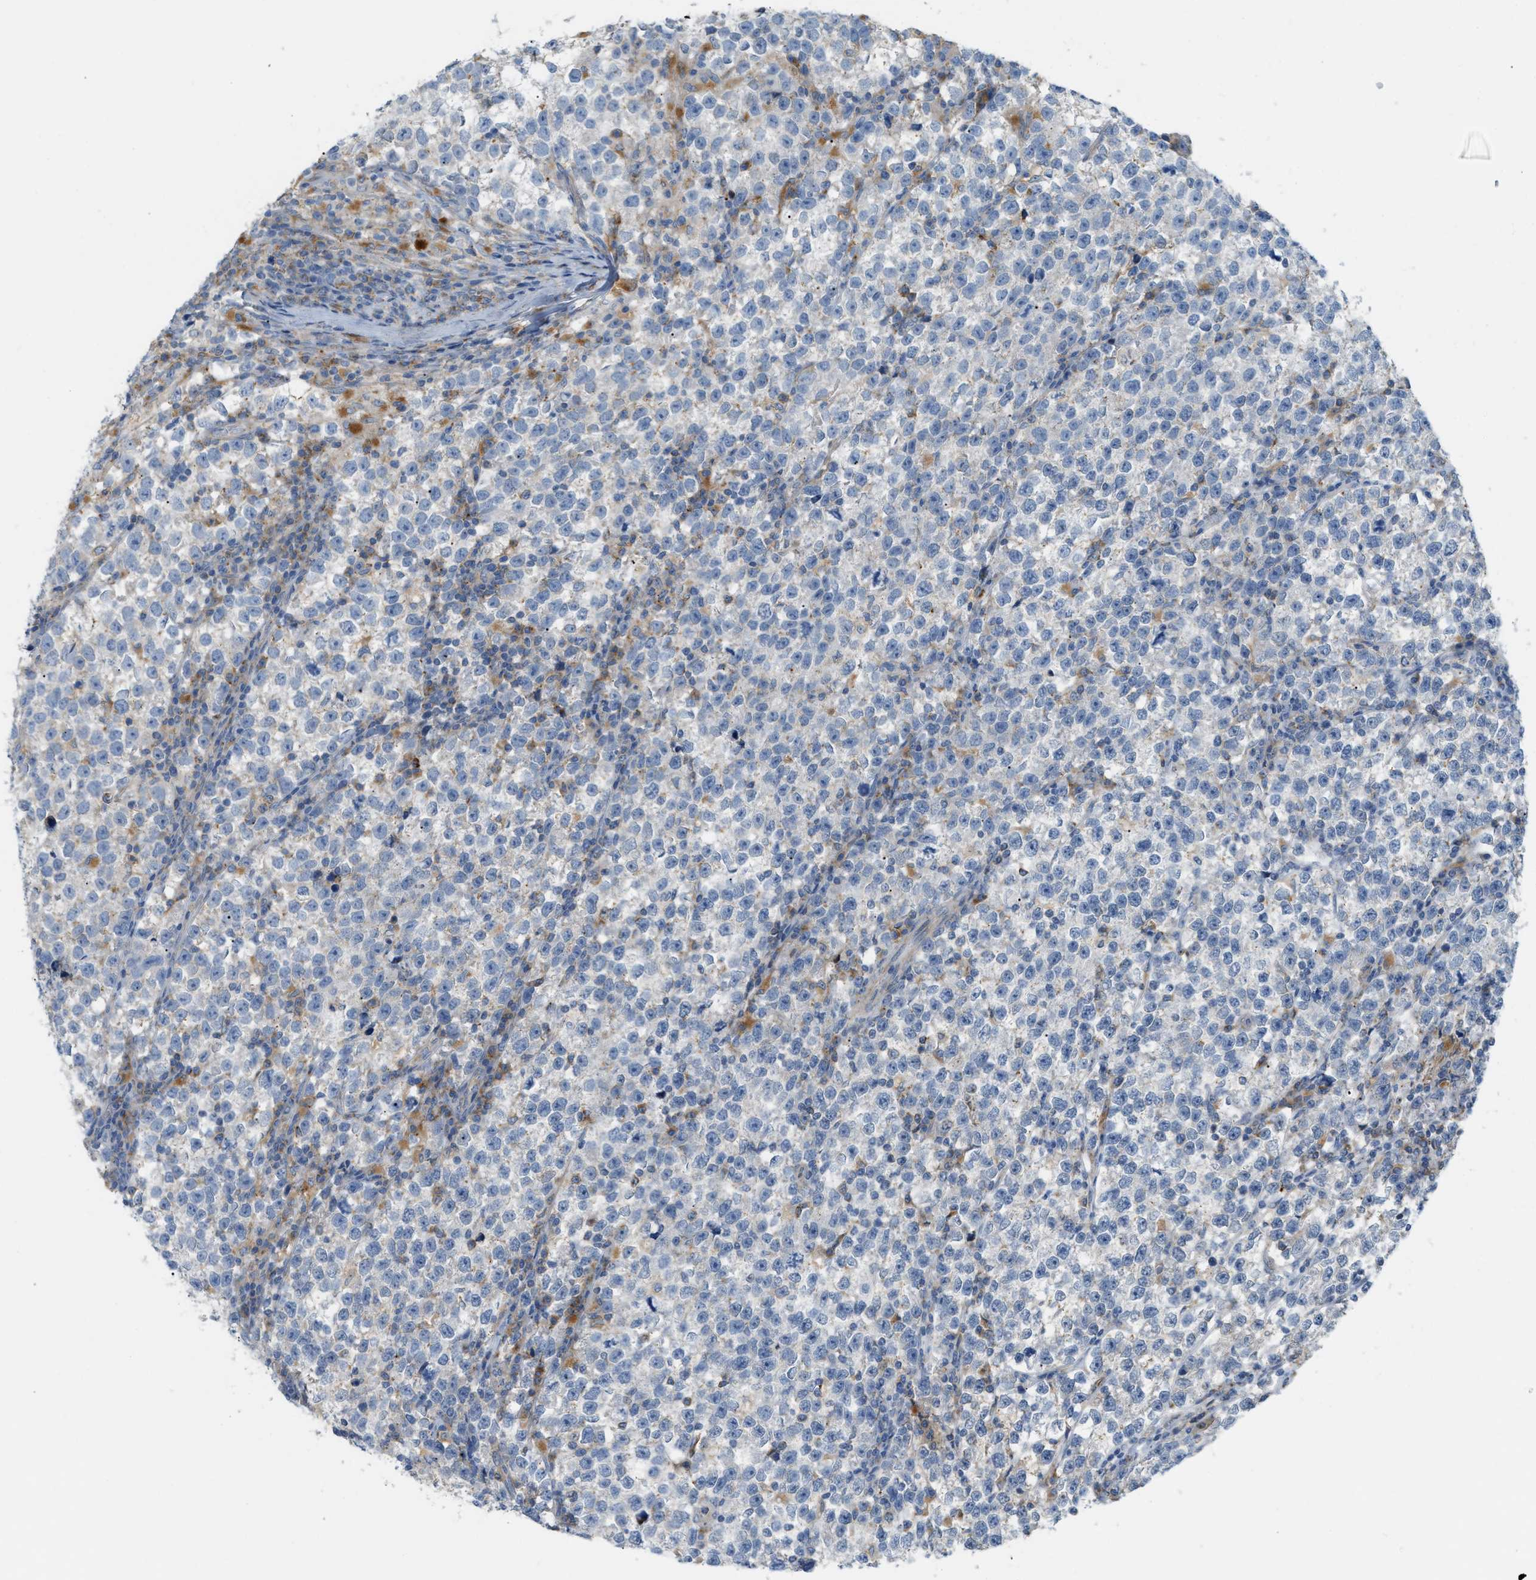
{"staining": {"intensity": "negative", "quantity": "none", "location": "none"}, "tissue": "testis cancer", "cell_type": "Tumor cells", "image_type": "cancer", "snomed": [{"axis": "morphology", "description": "Normal tissue, NOS"}, {"axis": "morphology", "description": "Seminoma, NOS"}, {"axis": "topography", "description": "Testis"}], "caption": "Testis cancer was stained to show a protein in brown. There is no significant staining in tumor cells. (DAB IHC, high magnification).", "gene": "LMBRD1", "patient": {"sex": "male", "age": 43}}